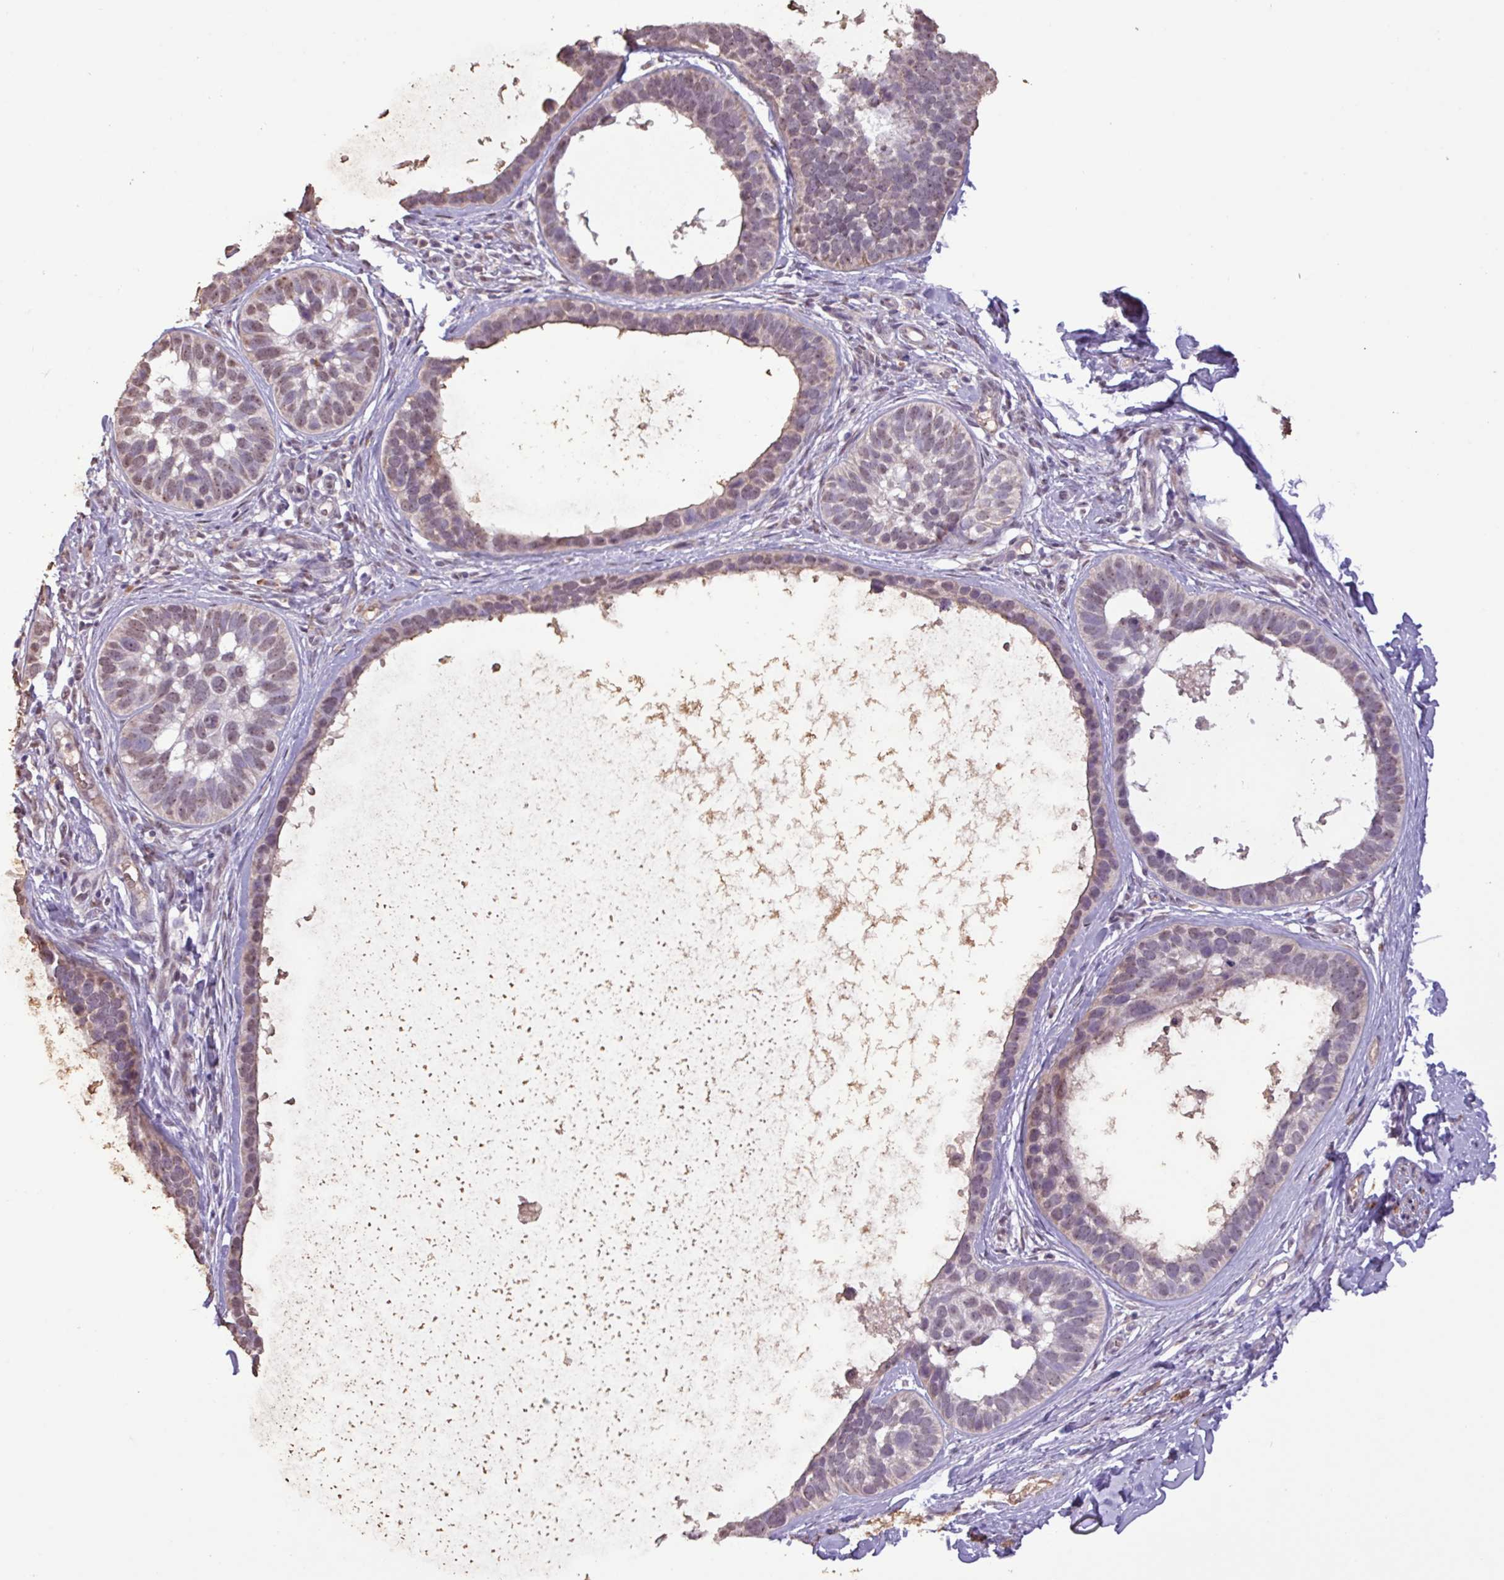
{"staining": {"intensity": "weak", "quantity": "25%-75%", "location": "nuclear"}, "tissue": "skin cancer", "cell_type": "Tumor cells", "image_type": "cancer", "snomed": [{"axis": "morphology", "description": "Basal cell carcinoma"}, {"axis": "topography", "description": "Skin"}], "caption": "This is an image of IHC staining of skin cancer, which shows weak staining in the nuclear of tumor cells.", "gene": "L3MBTL3", "patient": {"sex": "male", "age": 62}}